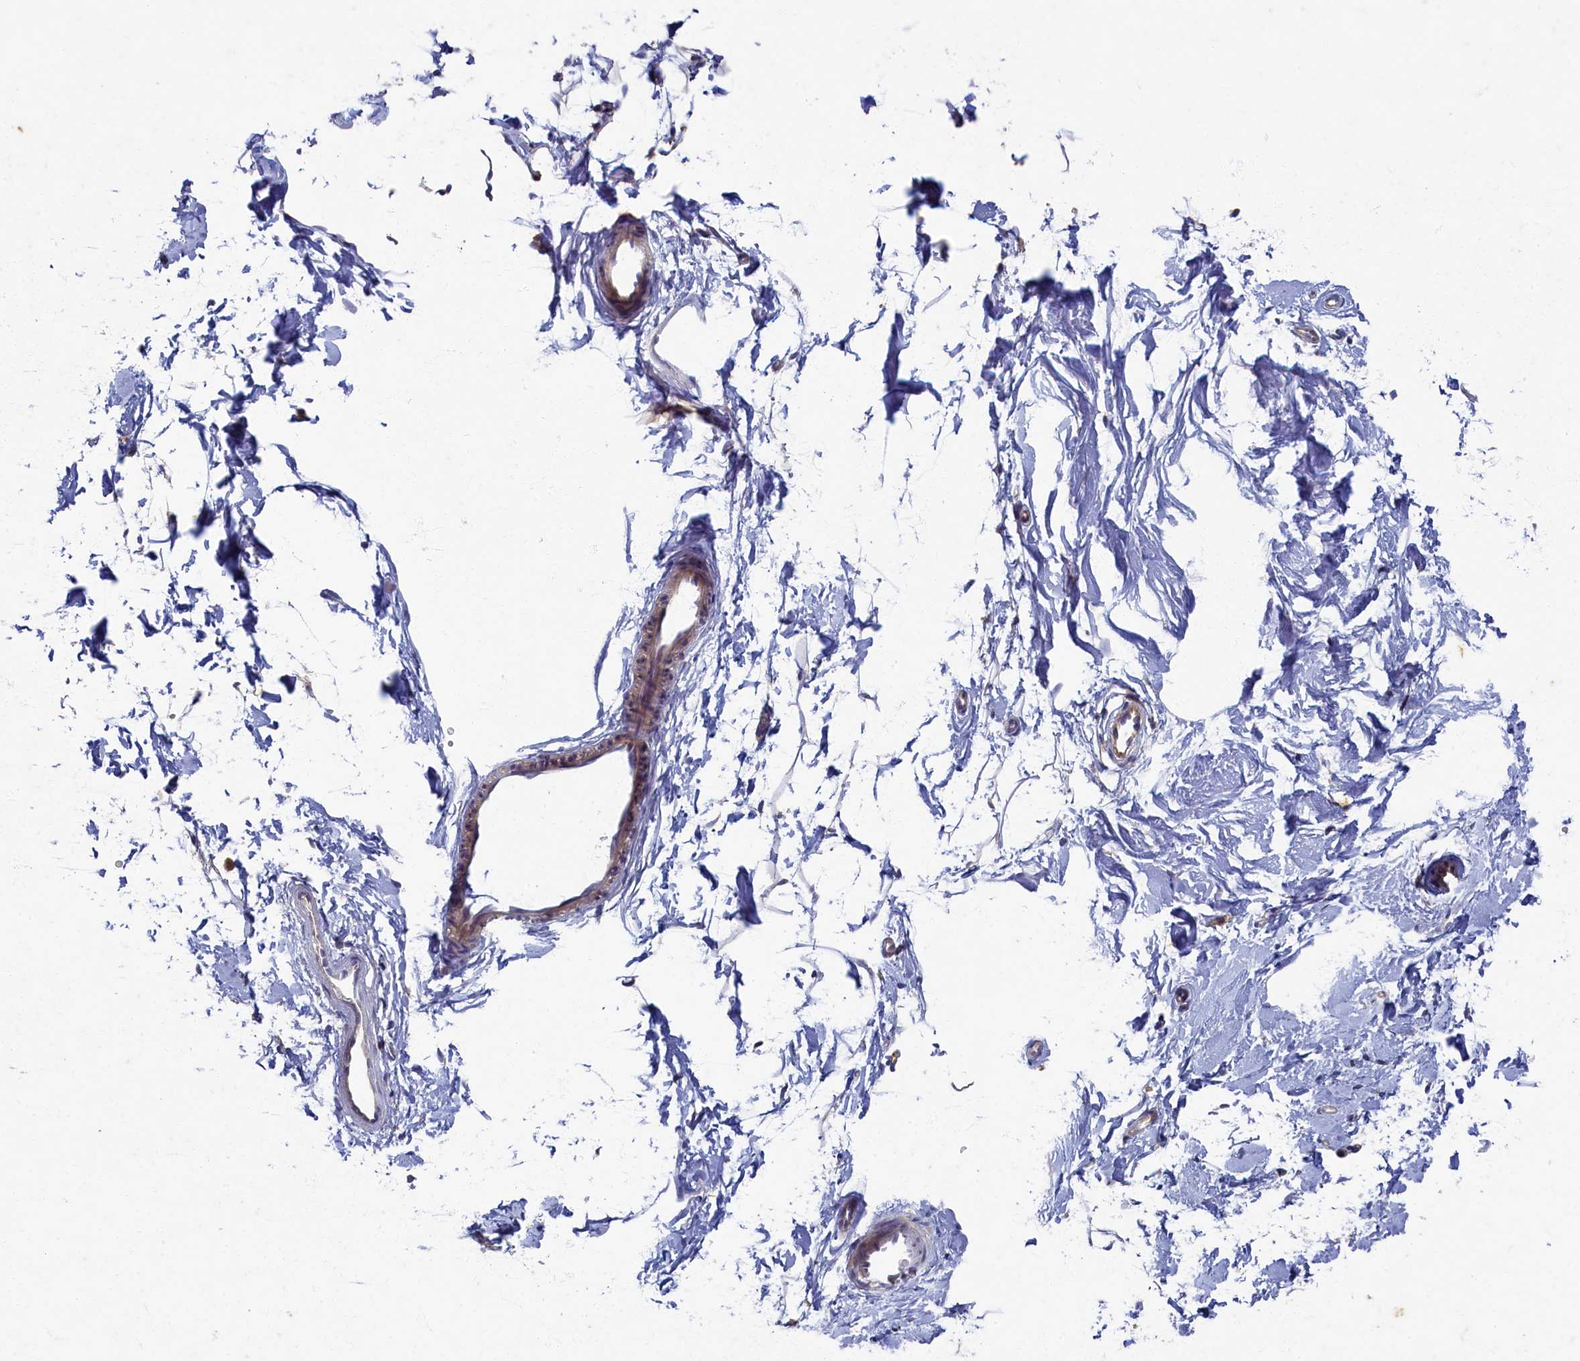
{"staining": {"intensity": "negative", "quantity": "none", "location": "none"}, "tissue": "soft tissue", "cell_type": "Fibroblasts", "image_type": "normal", "snomed": [{"axis": "morphology", "description": "Normal tissue, NOS"}, {"axis": "topography", "description": "Breast"}], "caption": "Fibroblasts are negative for brown protein staining in benign soft tissue. (DAB immunohistochemistry (IHC), high magnification).", "gene": "WDR59", "patient": {"sex": "female", "age": 23}}